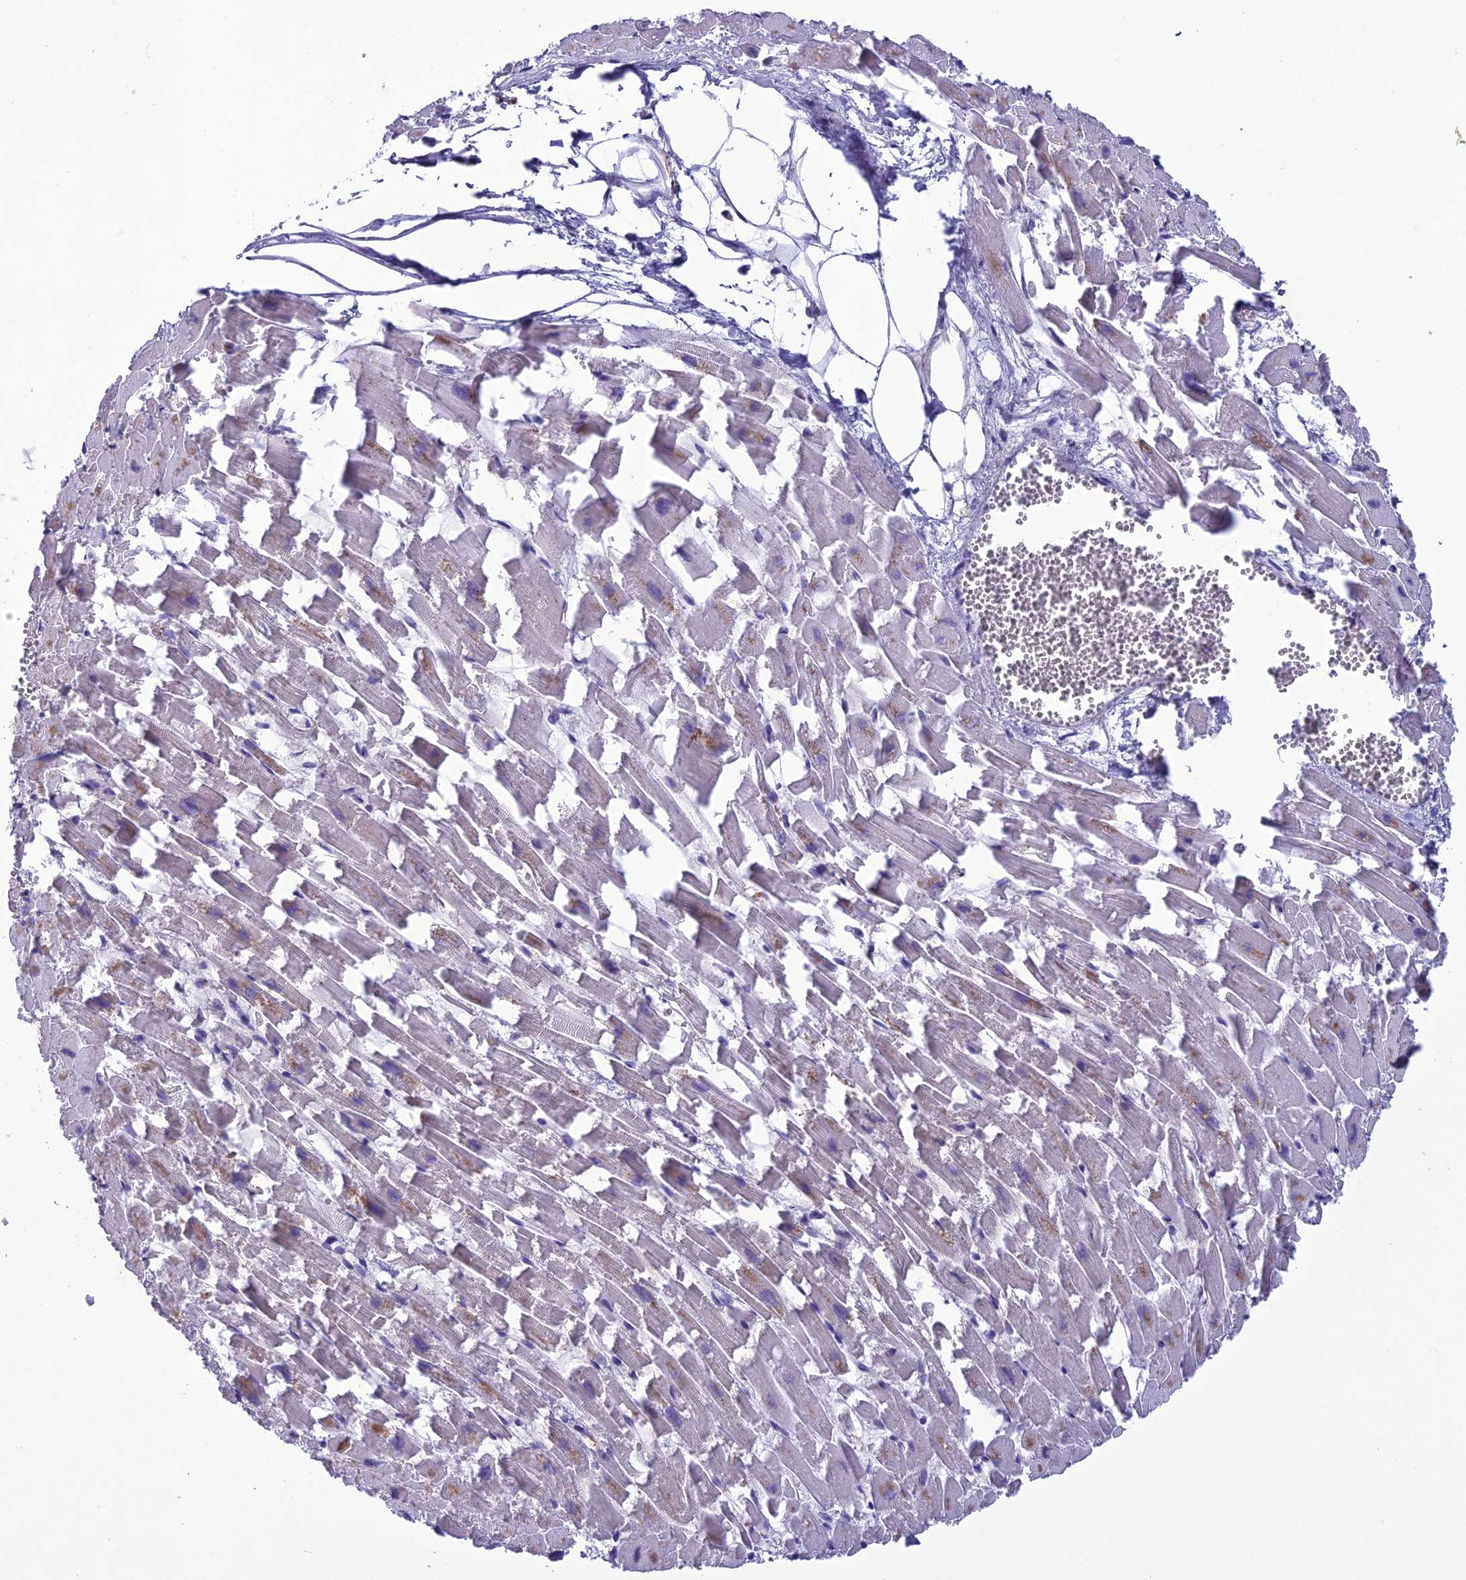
{"staining": {"intensity": "moderate", "quantity": "<25%", "location": "cytoplasmic/membranous"}, "tissue": "heart muscle", "cell_type": "Cardiomyocytes", "image_type": "normal", "snomed": [{"axis": "morphology", "description": "Normal tissue, NOS"}, {"axis": "topography", "description": "Heart"}], "caption": "This photomicrograph shows IHC staining of normal human heart muscle, with low moderate cytoplasmic/membranous expression in about <25% of cardiomyocytes.", "gene": "GDF6", "patient": {"sex": "female", "age": 64}}